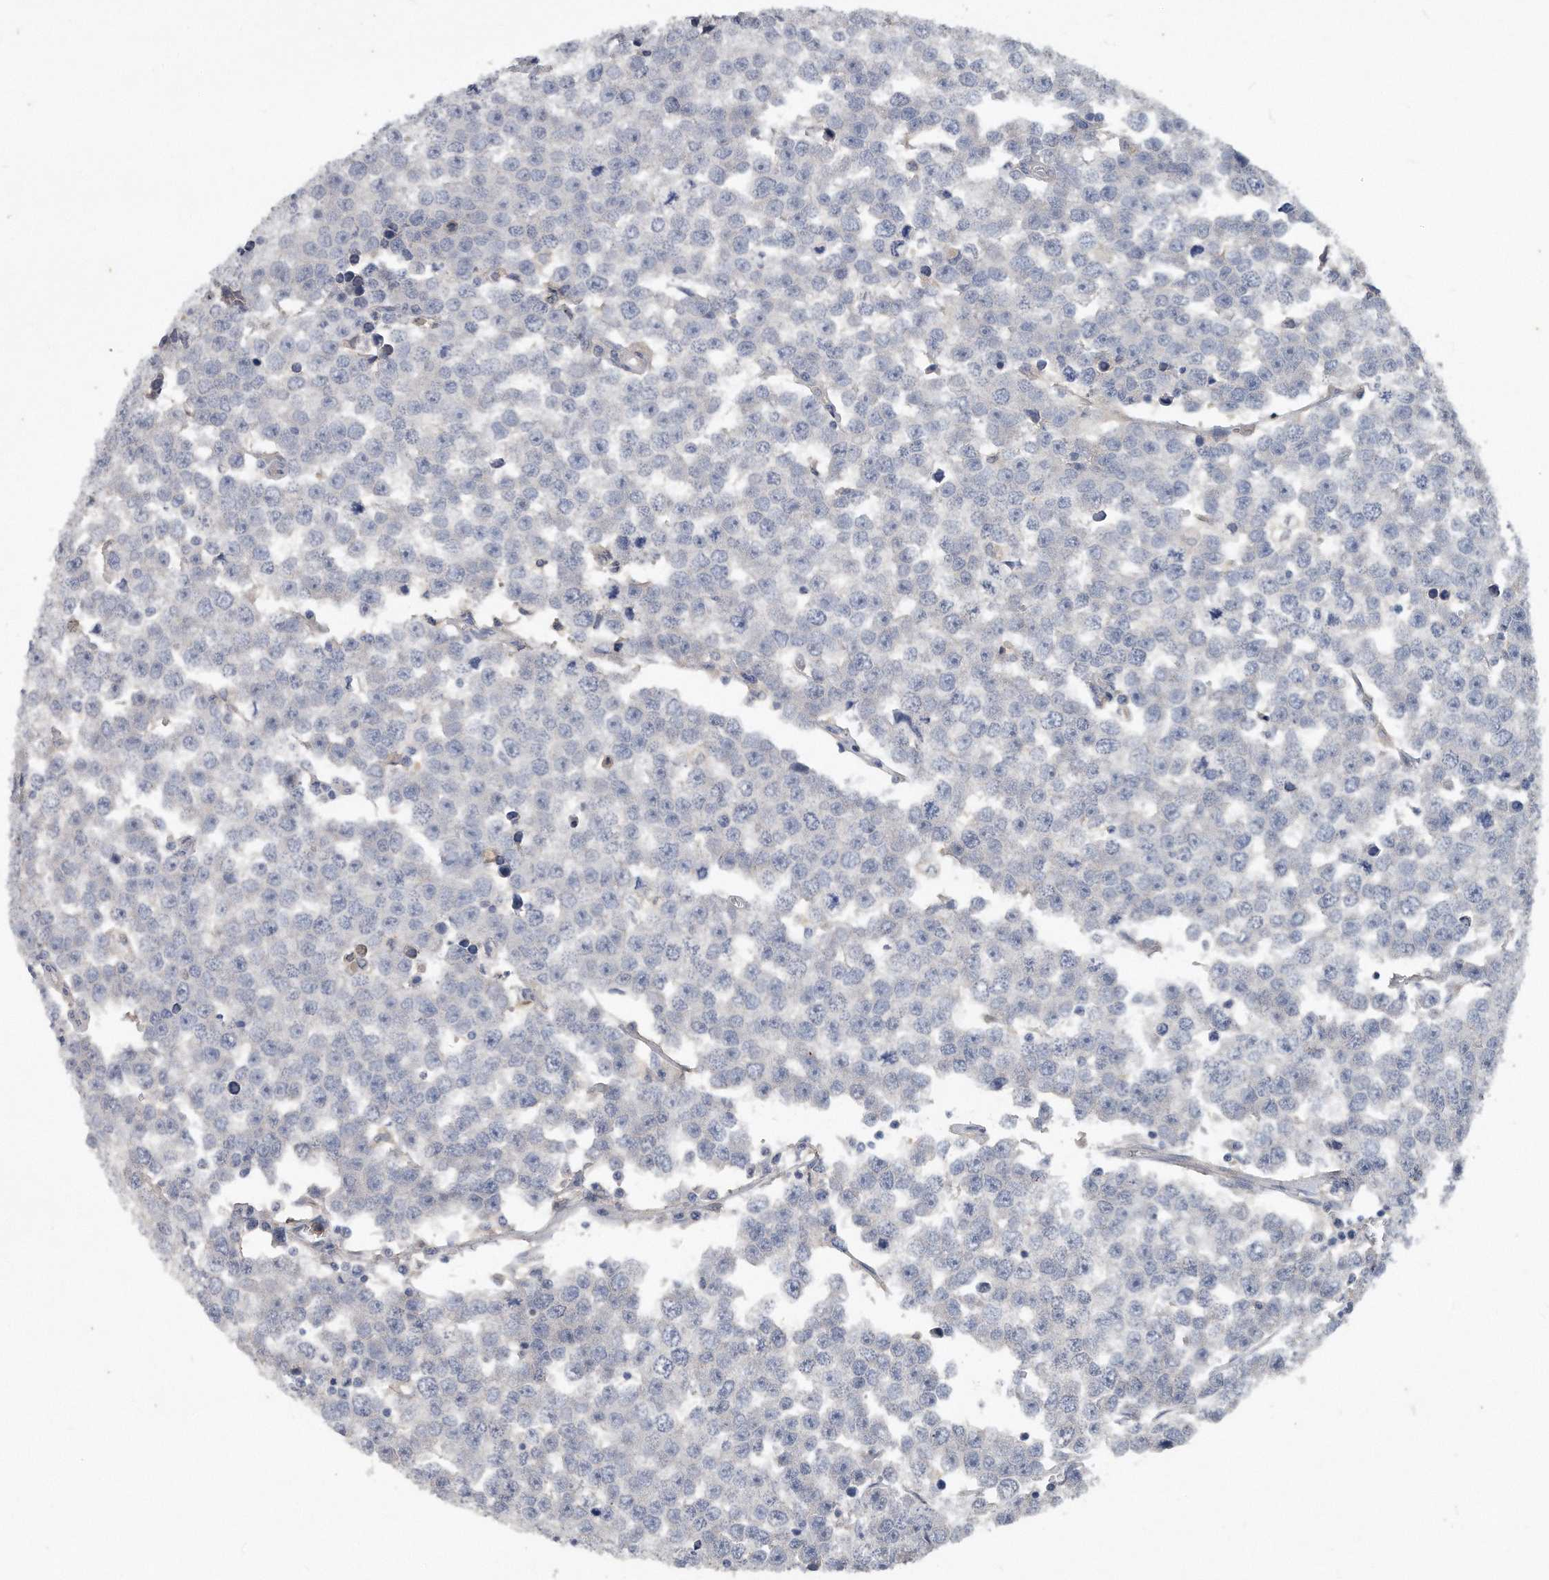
{"staining": {"intensity": "negative", "quantity": "none", "location": "none"}, "tissue": "testis cancer", "cell_type": "Tumor cells", "image_type": "cancer", "snomed": [{"axis": "morphology", "description": "Seminoma, NOS"}, {"axis": "morphology", "description": "Carcinoma, Embryonal, NOS"}, {"axis": "topography", "description": "Testis"}], "caption": "Seminoma (testis) was stained to show a protein in brown. There is no significant expression in tumor cells. The staining is performed using DAB (3,3'-diaminobenzidine) brown chromogen with nuclei counter-stained in using hematoxylin.", "gene": "HOMER3", "patient": {"sex": "male", "age": 52}}